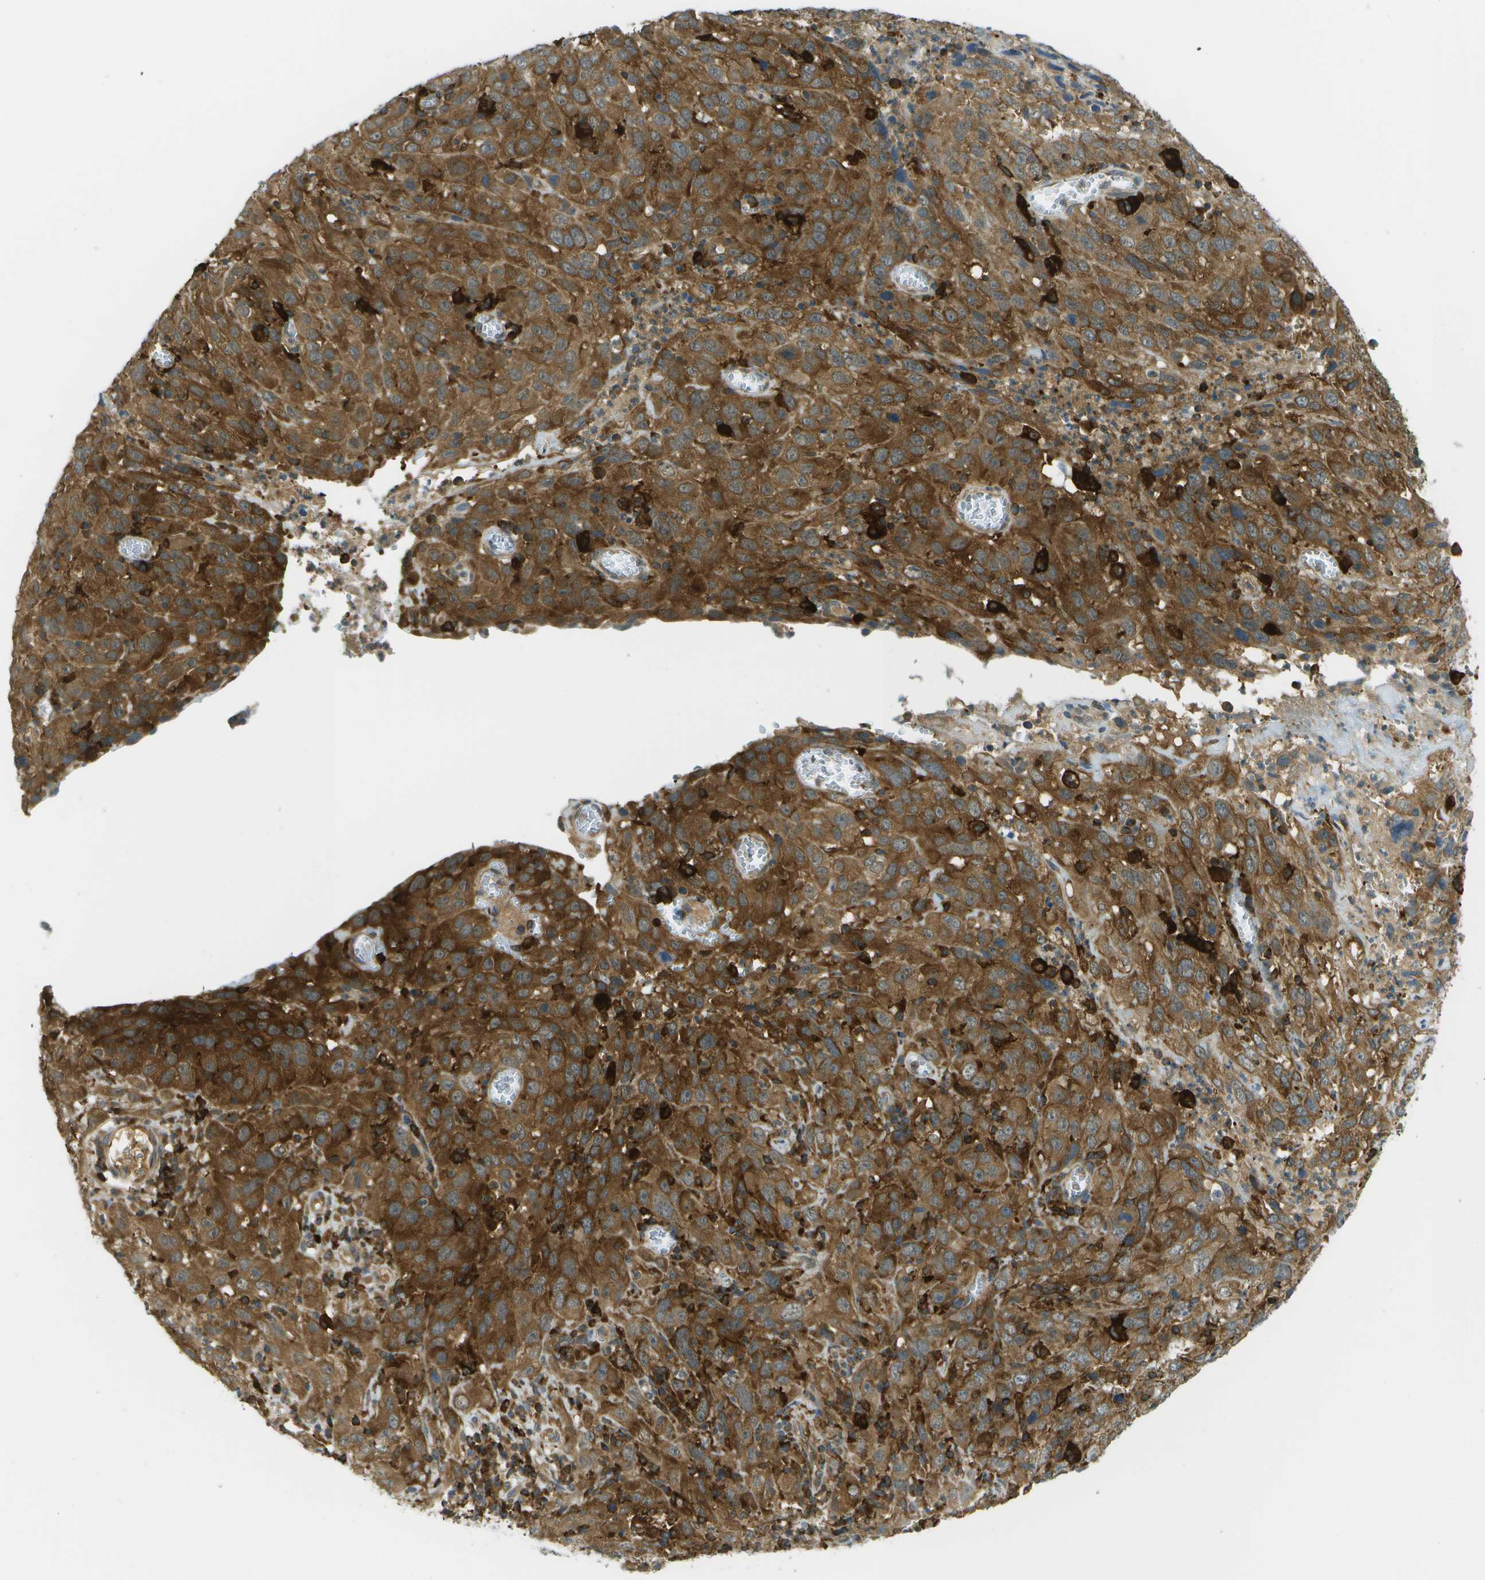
{"staining": {"intensity": "moderate", "quantity": ">75%", "location": "cytoplasmic/membranous"}, "tissue": "cervical cancer", "cell_type": "Tumor cells", "image_type": "cancer", "snomed": [{"axis": "morphology", "description": "Squamous cell carcinoma, NOS"}, {"axis": "topography", "description": "Cervix"}], "caption": "This micrograph demonstrates IHC staining of squamous cell carcinoma (cervical), with medium moderate cytoplasmic/membranous expression in approximately >75% of tumor cells.", "gene": "TMTC1", "patient": {"sex": "female", "age": 32}}